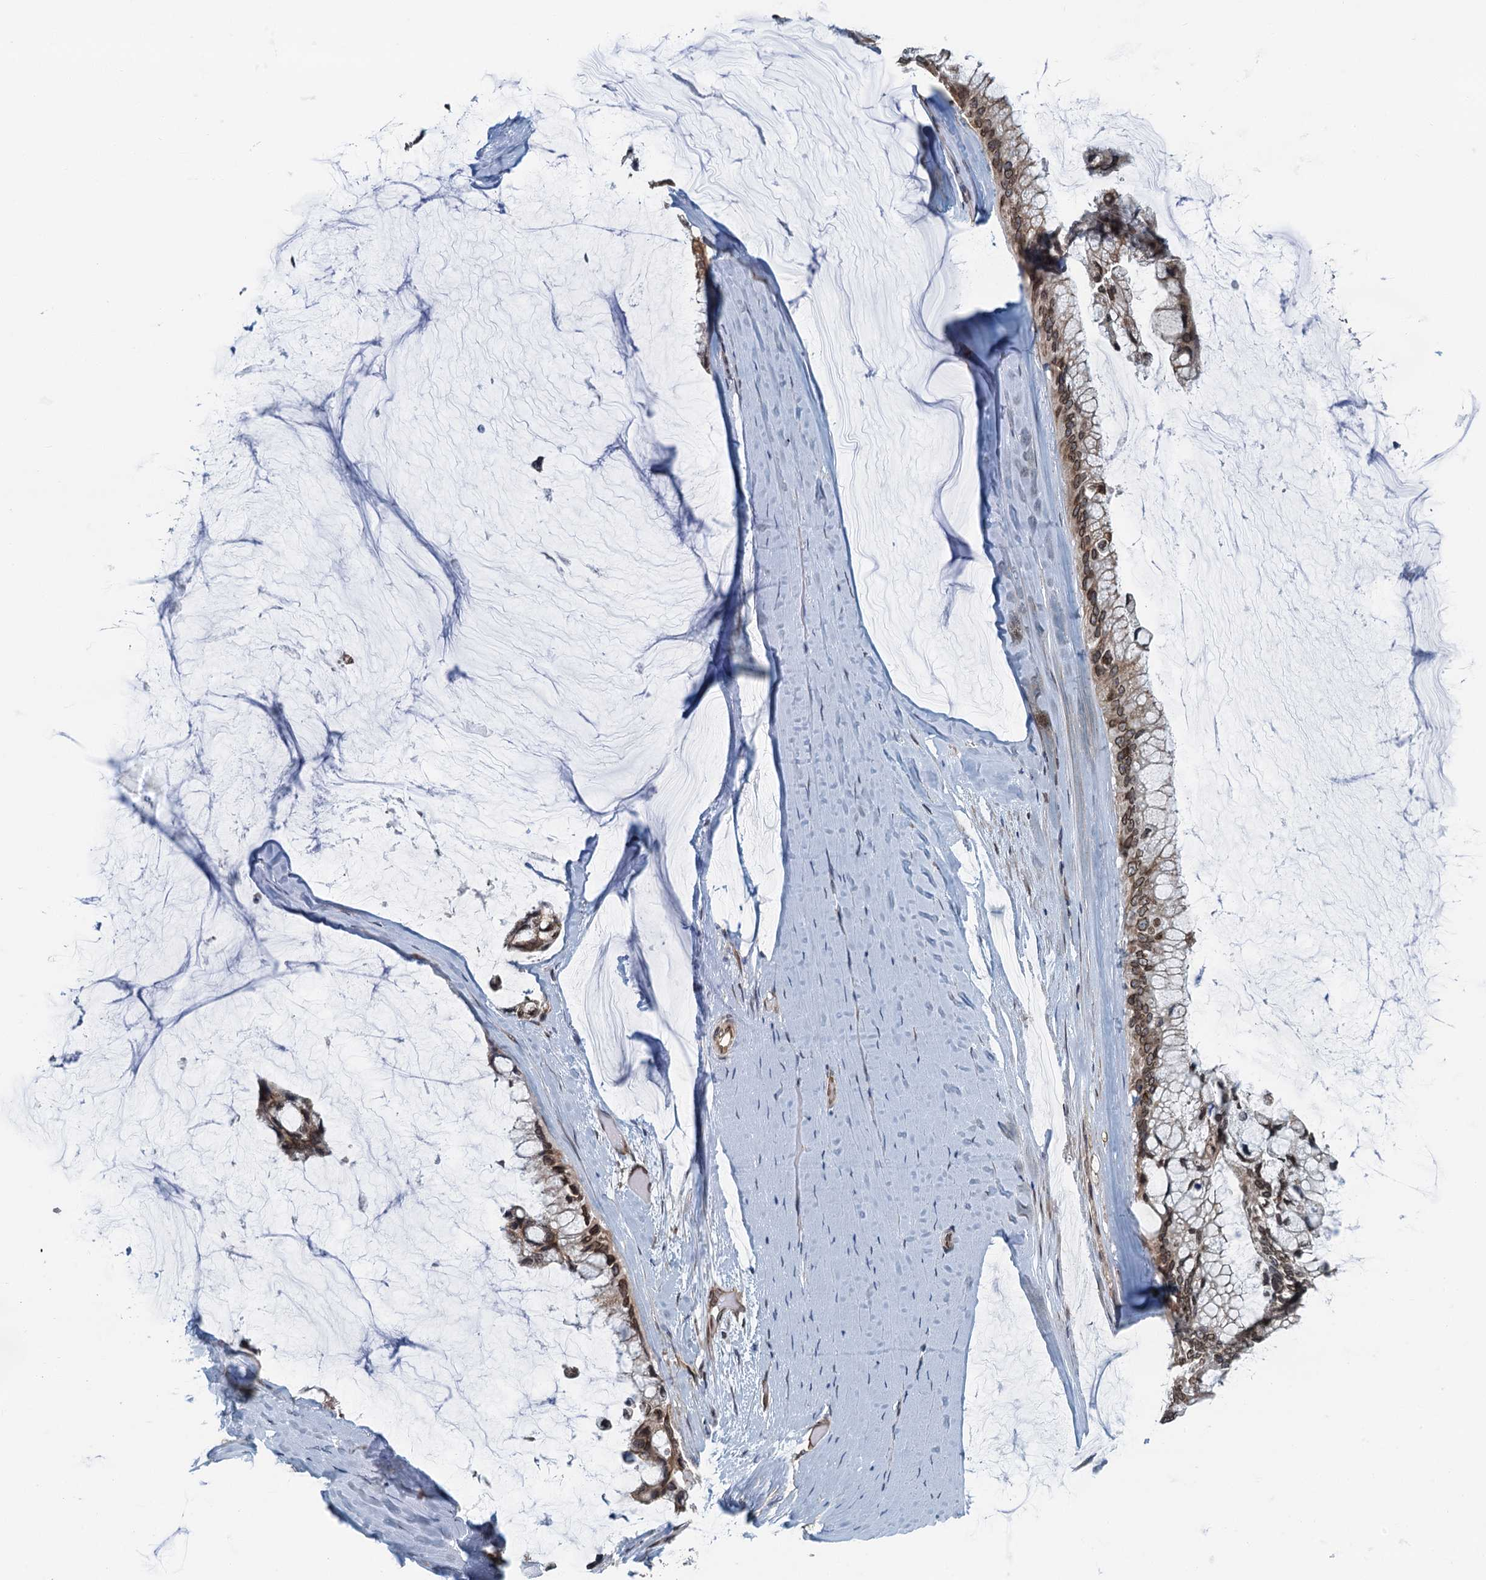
{"staining": {"intensity": "moderate", "quantity": ">75%", "location": "cytoplasmic/membranous,nuclear"}, "tissue": "ovarian cancer", "cell_type": "Tumor cells", "image_type": "cancer", "snomed": [{"axis": "morphology", "description": "Cystadenocarcinoma, mucinous, NOS"}, {"axis": "topography", "description": "Ovary"}], "caption": "Human ovarian mucinous cystadenocarcinoma stained for a protein (brown) reveals moderate cytoplasmic/membranous and nuclear positive positivity in approximately >75% of tumor cells.", "gene": "CCDC34", "patient": {"sex": "female", "age": 39}}